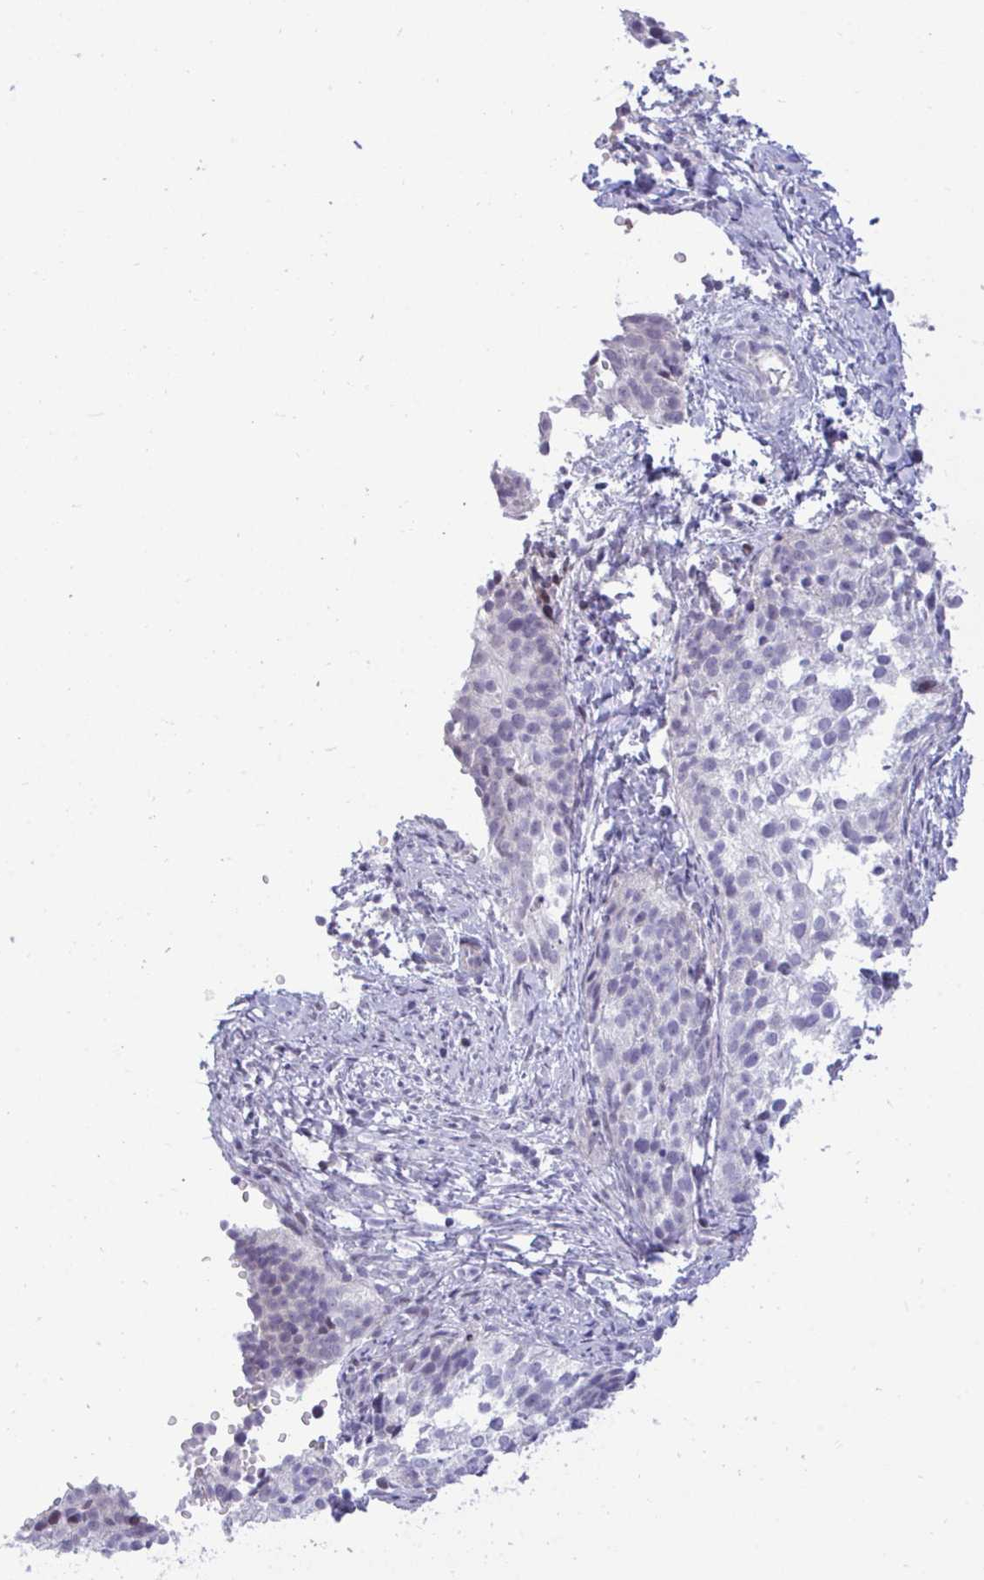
{"staining": {"intensity": "negative", "quantity": "none", "location": "none"}, "tissue": "cervical cancer", "cell_type": "Tumor cells", "image_type": "cancer", "snomed": [{"axis": "morphology", "description": "Squamous cell carcinoma, NOS"}, {"axis": "topography", "description": "Cervix"}], "caption": "This is an immunohistochemistry histopathology image of human cervical squamous cell carcinoma. There is no staining in tumor cells.", "gene": "EPOP", "patient": {"sex": "female", "age": 44}}